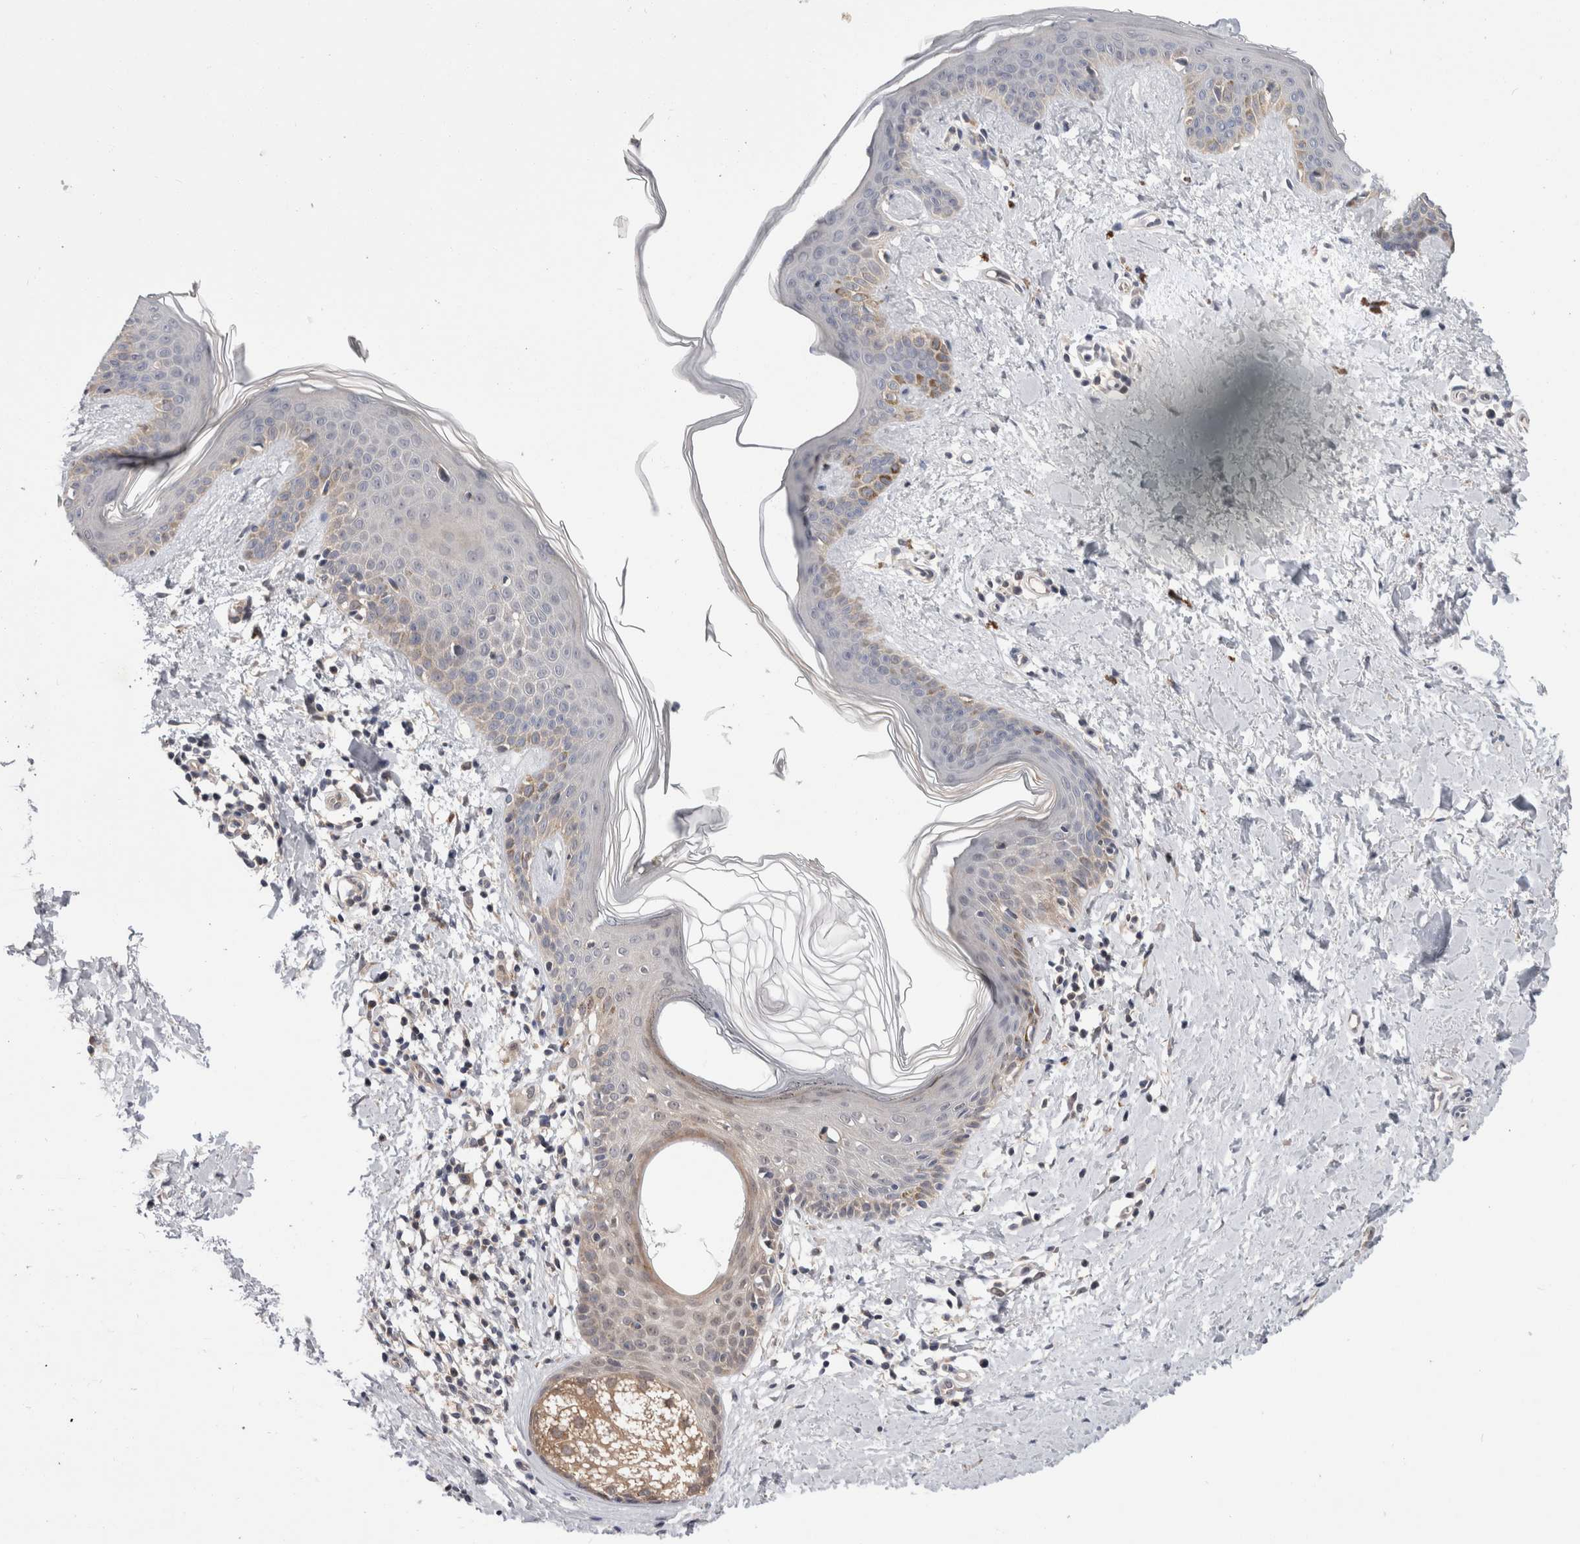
{"staining": {"intensity": "weak", "quantity": "25%-75%", "location": "cytoplasmic/membranous"}, "tissue": "skin", "cell_type": "Fibroblasts", "image_type": "normal", "snomed": [{"axis": "morphology", "description": "Normal tissue, NOS"}, {"axis": "topography", "description": "Skin"}], "caption": "An immunohistochemistry (IHC) histopathology image of unremarkable tissue is shown. Protein staining in brown labels weak cytoplasmic/membranous positivity in skin within fibroblasts. The staining was performed using DAB (3,3'-diaminobenzidine), with brown indicating positive protein expression. Nuclei are stained blue with hematoxylin.", "gene": "MRPL37", "patient": {"sex": "female", "age": 46}}